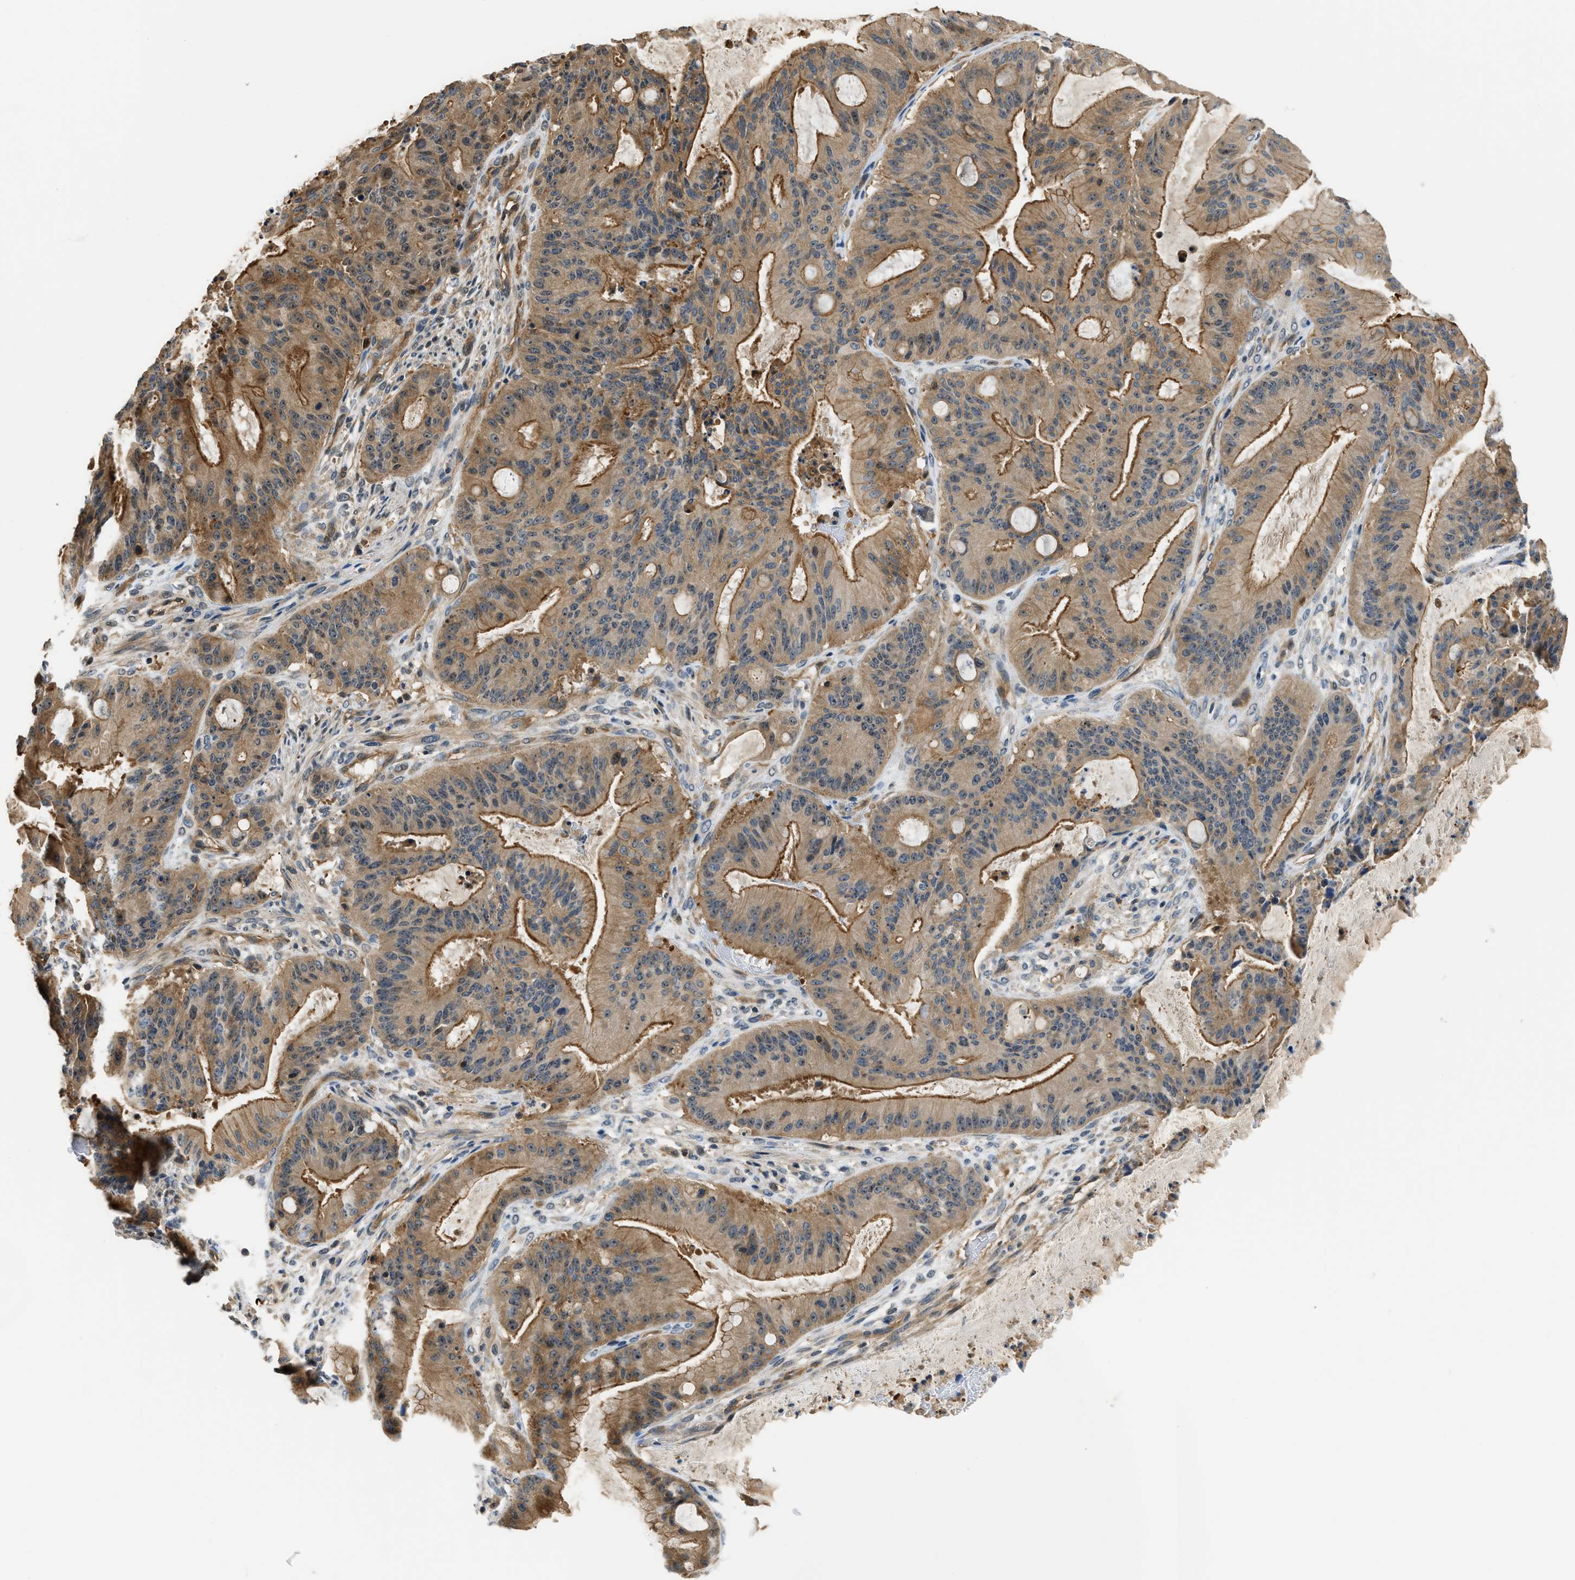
{"staining": {"intensity": "strong", "quantity": ">75%", "location": "cytoplasmic/membranous"}, "tissue": "liver cancer", "cell_type": "Tumor cells", "image_type": "cancer", "snomed": [{"axis": "morphology", "description": "Normal tissue, NOS"}, {"axis": "morphology", "description": "Cholangiocarcinoma"}, {"axis": "topography", "description": "Liver"}, {"axis": "topography", "description": "Peripheral nerve tissue"}], "caption": "Strong cytoplasmic/membranous expression is identified in approximately >75% of tumor cells in liver cholangiocarcinoma.", "gene": "CBLB", "patient": {"sex": "female", "age": 73}}